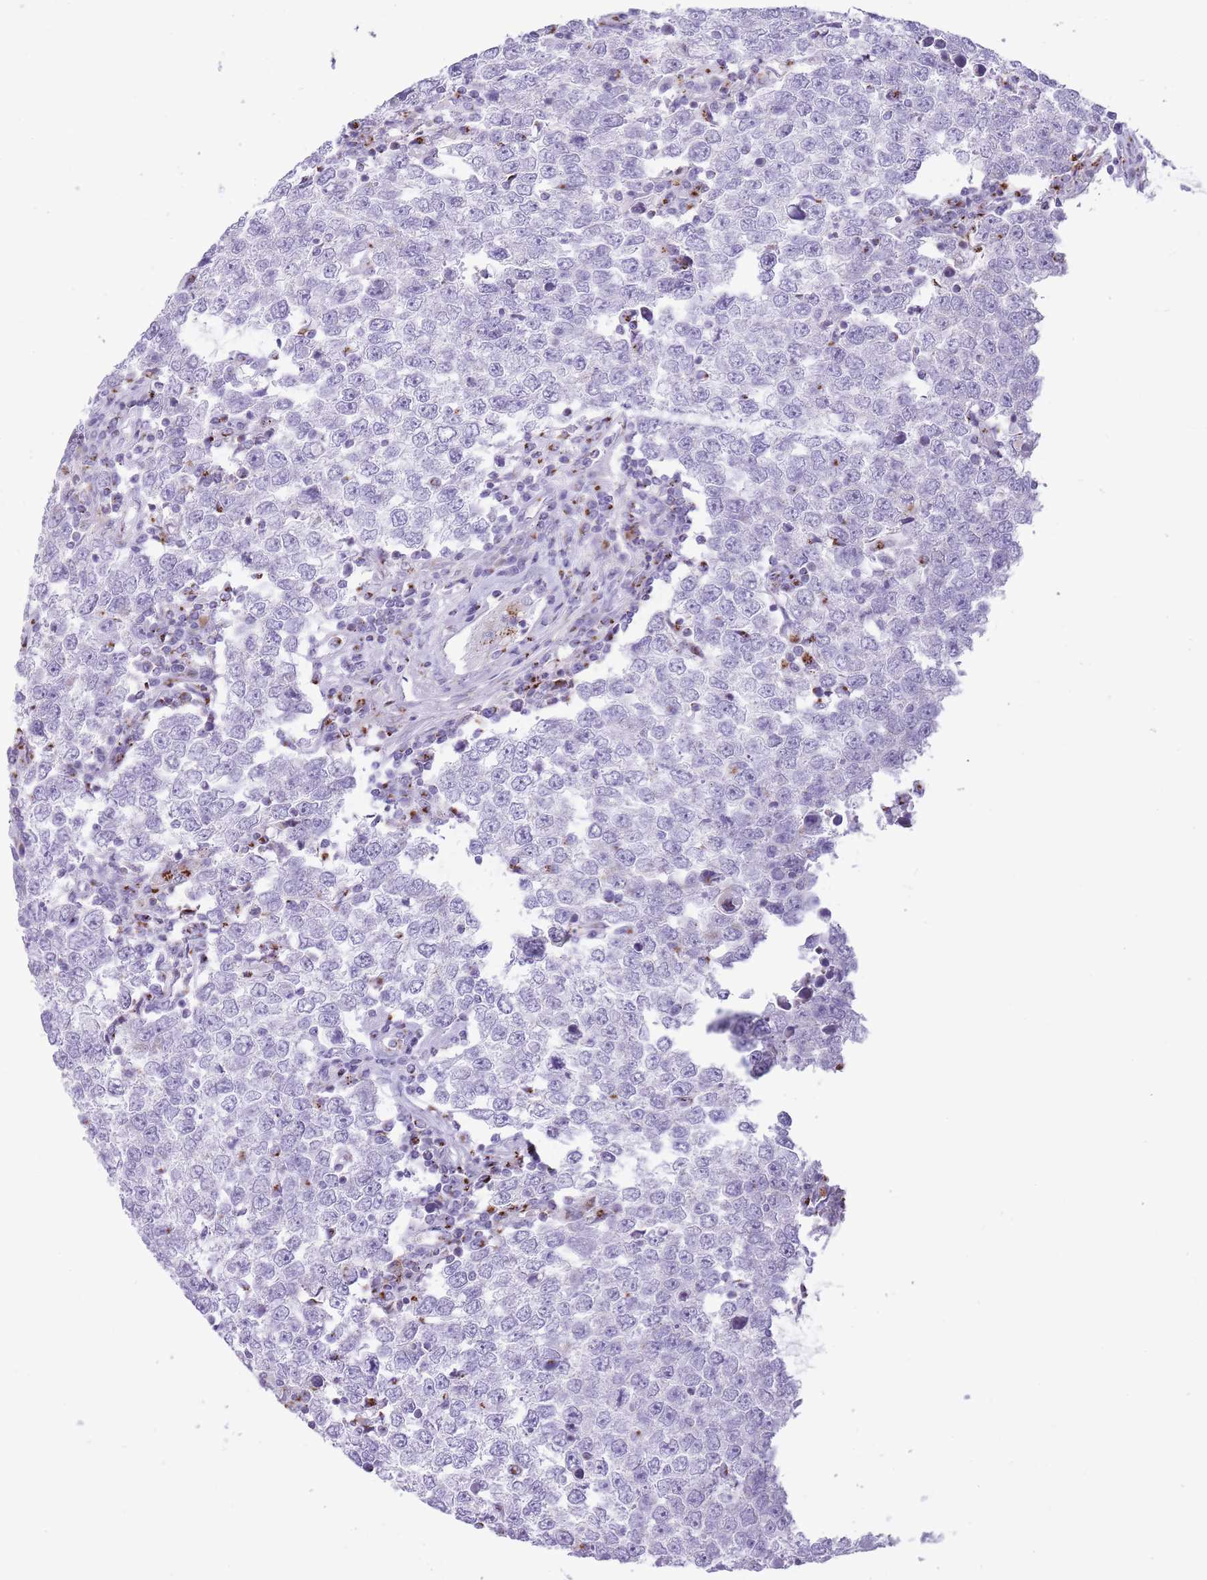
{"staining": {"intensity": "negative", "quantity": "none", "location": "none"}, "tissue": "testis cancer", "cell_type": "Tumor cells", "image_type": "cancer", "snomed": [{"axis": "morphology", "description": "Seminoma, NOS"}, {"axis": "morphology", "description": "Carcinoma, Embryonal, NOS"}, {"axis": "topography", "description": "Testis"}], "caption": "IHC image of neoplastic tissue: testis seminoma stained with DAB (3,3'-diaminobenzidine) exhibits no significant protein positivity in tumor cells.", "gene": "B4GALT2", "patient": {"sex": "male", "age": 28}}